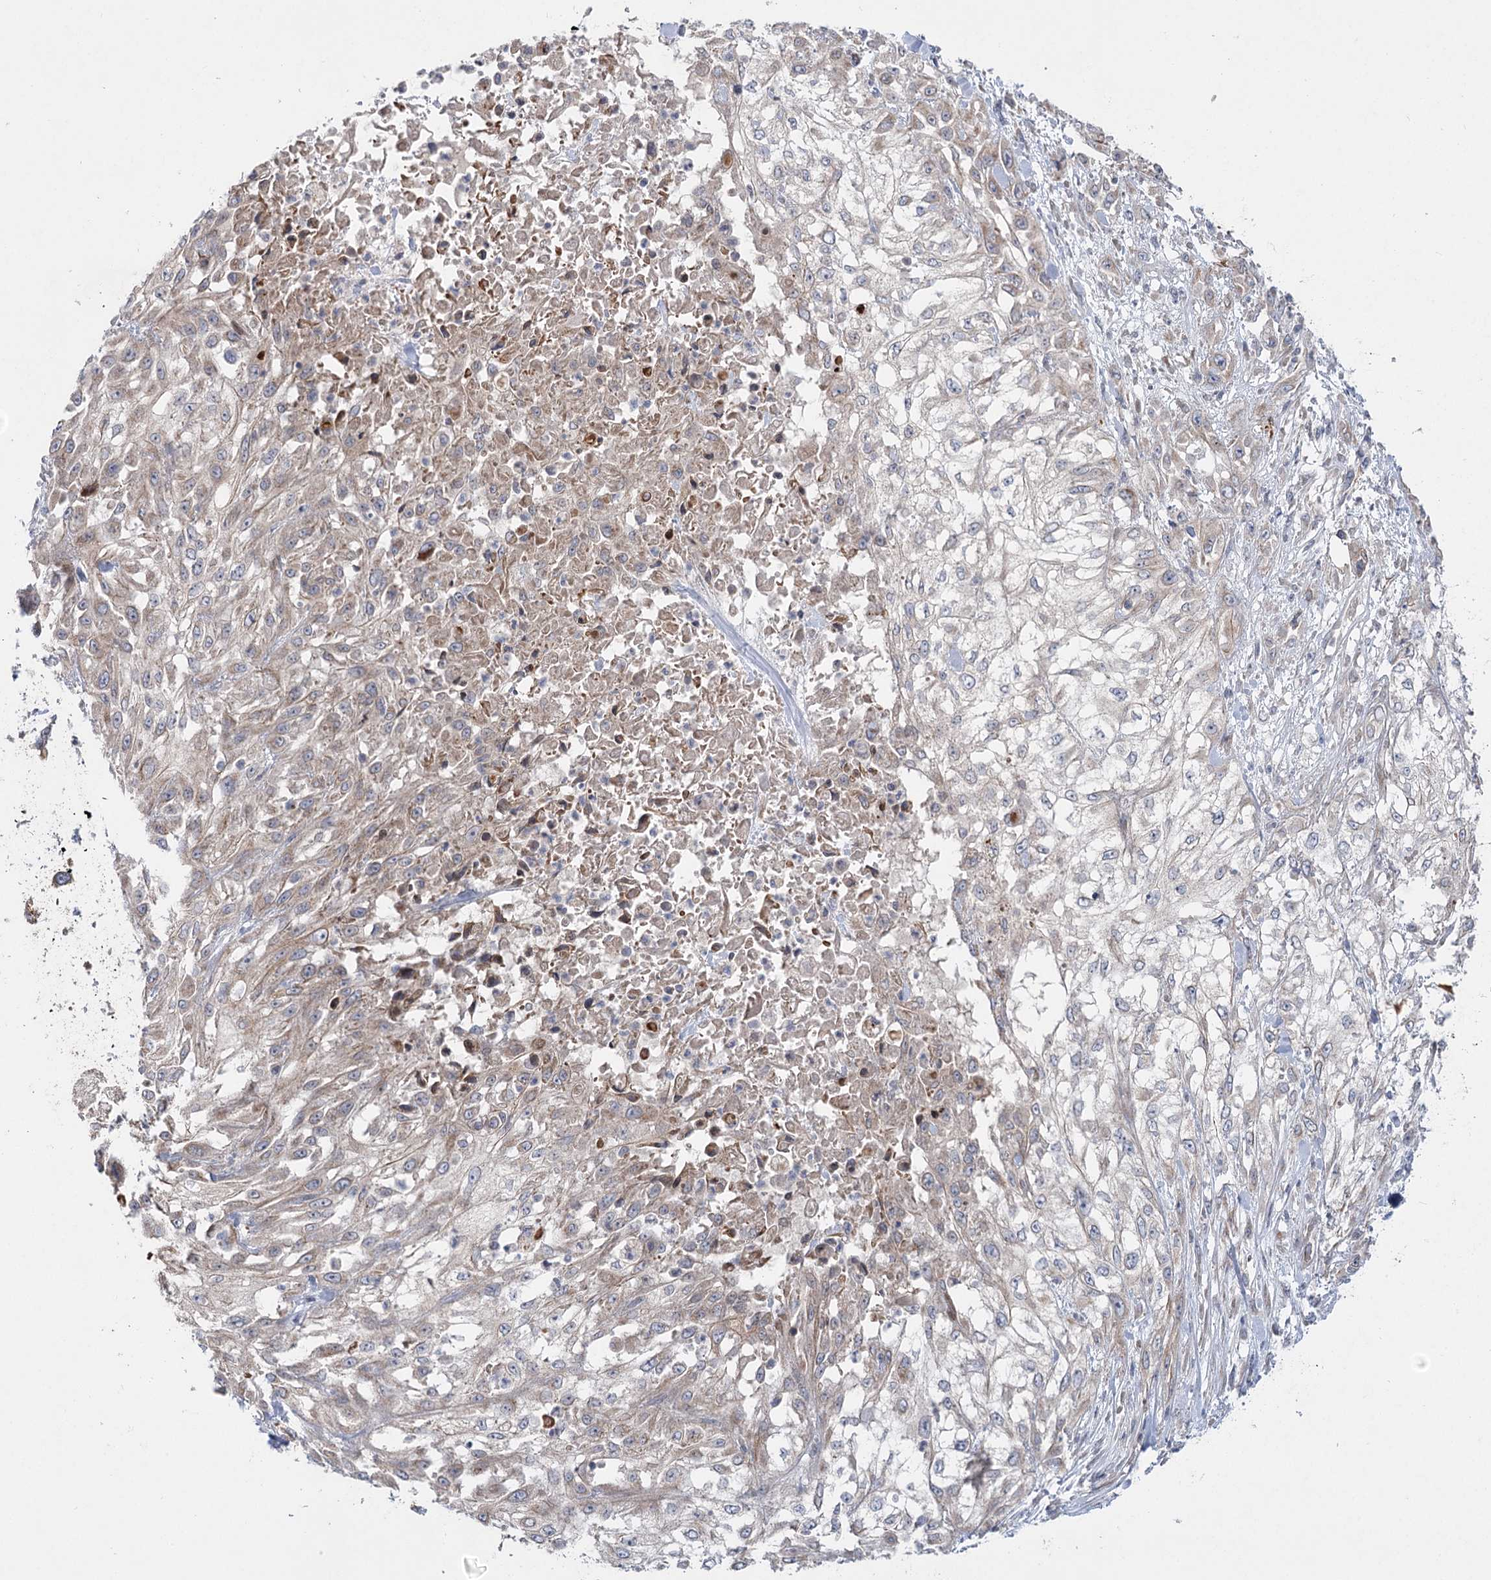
{"staining": {"intensity": "weak", "quantity": "25%-75%", "location": "cytoplasmic/membranous"}, "tissue": "skin cancer", "cell_type": "Tumor cells", "image_type": "cancer", "snomed": [{"axis": "morphology", "description": "Squamous cell carcinoma, NOS"}, {"axis": "morphology", "description": "Squamous cell carcinoma, metastatic, NOS"}, {"axis": "topography", "description": "Skin"}, {"axis": "topography", "description": "Lymph node"}], "caption": "The micrograph exhibits a brown stain indicating the presence of a protein in the cytoplasmic/membranous of tumor cells in metastatic squamous cell carcinoma (skin).", "gene": "SH3BP5L", "patient": {"sex": "male", "age": 75}}